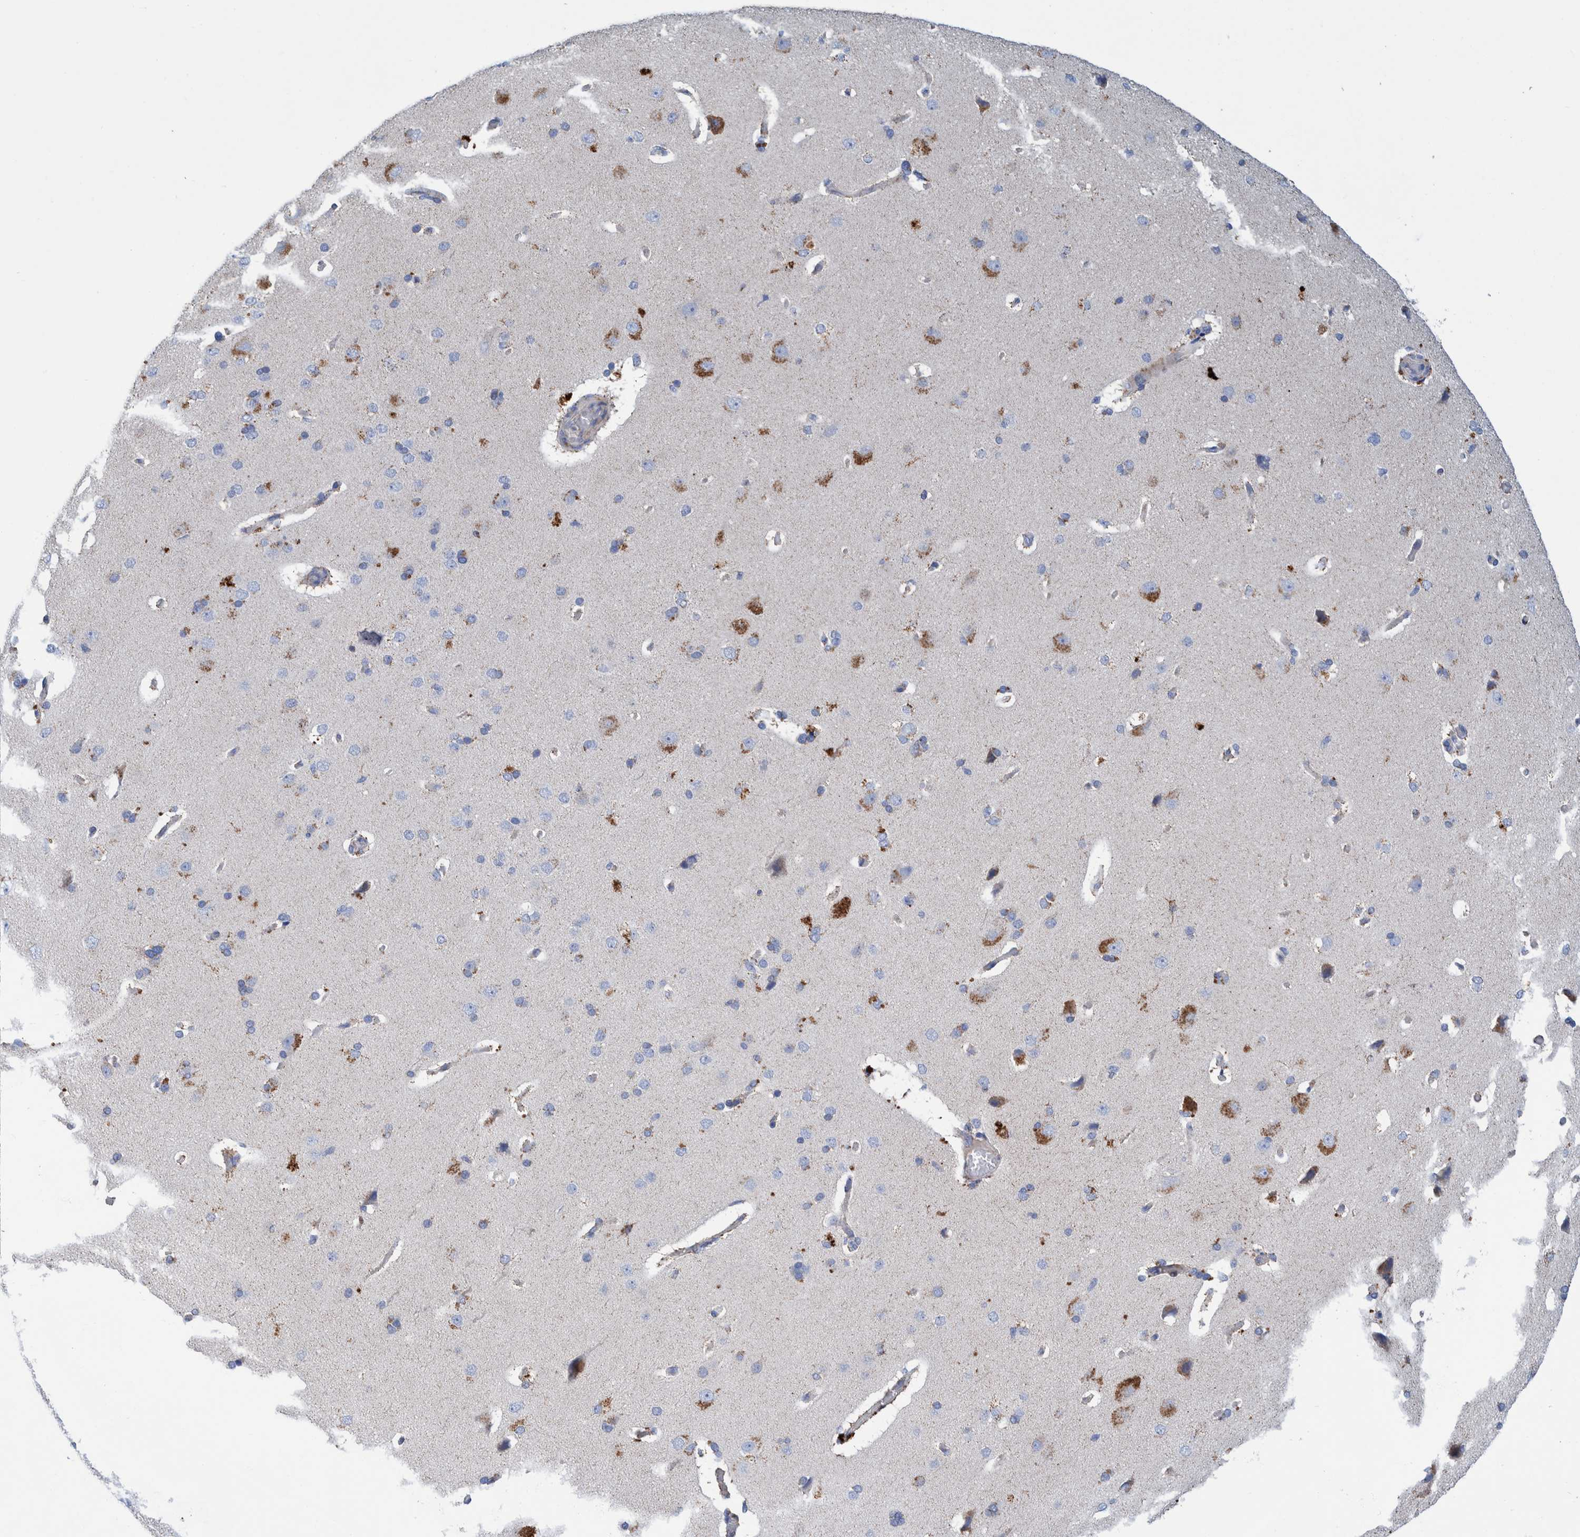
{"staining": {"intensity": "weak", "quantity": ">75%", "location": "cytoplasmic/membranous"}, "tissue": "cerebral cortex", "cell_type": "Endothelial cells", "image_type": "normal", "snomed": [{"axis": "morphology", "description": "Normal tissue, NOS"}, {"axis": "topography", "description": "Cerebral cortex"}], "caption": "Immunohistochemistry of benign human cerebral cortex exhibits low levels of weak cytoplasmic/membranous staining in approximately >75% of endothelial cells. (Brightfield microscopy of DAB IHC at high magnification).", "gene": "DECR1", "patient": {"sex": "male", "age": 62}}